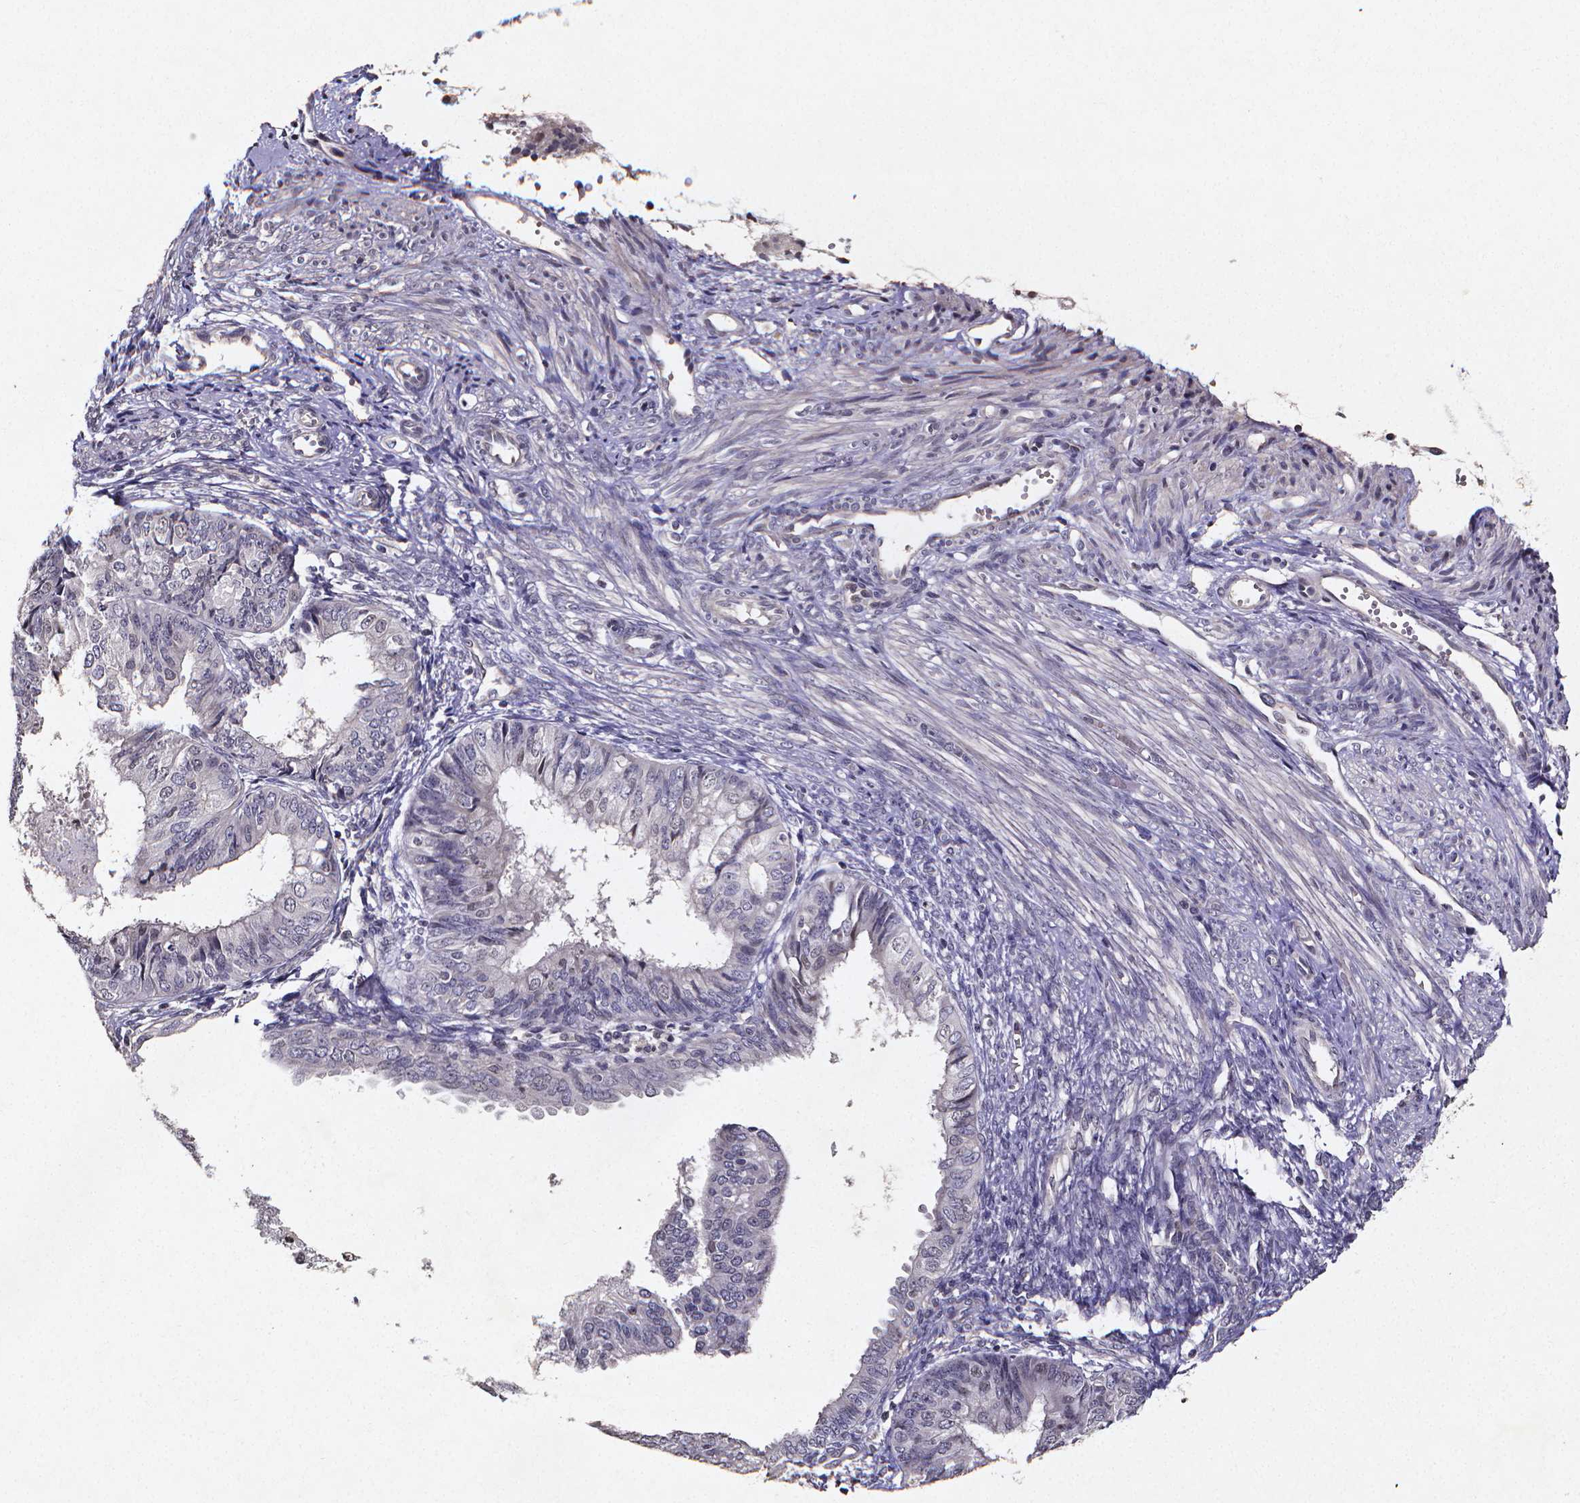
{"staining": {"intensity": "negative", "quantity": "none", "location": "none"}, "tissue": "endometrial cancer", "cell_type": "Tumor cells", "image_type": "cancer", "snomed": [{"axis": "morphology", "description": "Adenocarcinoma, NOS"}, {"axis": "topography", "description": "Endometrium"}], "caption": "Immunohistochemistry of human endometrial cancer (adenocarcinoma) exhibits no staining in tumor cells.", "gene": "TP73", "patient": {"sex": "female", "age": 58}}